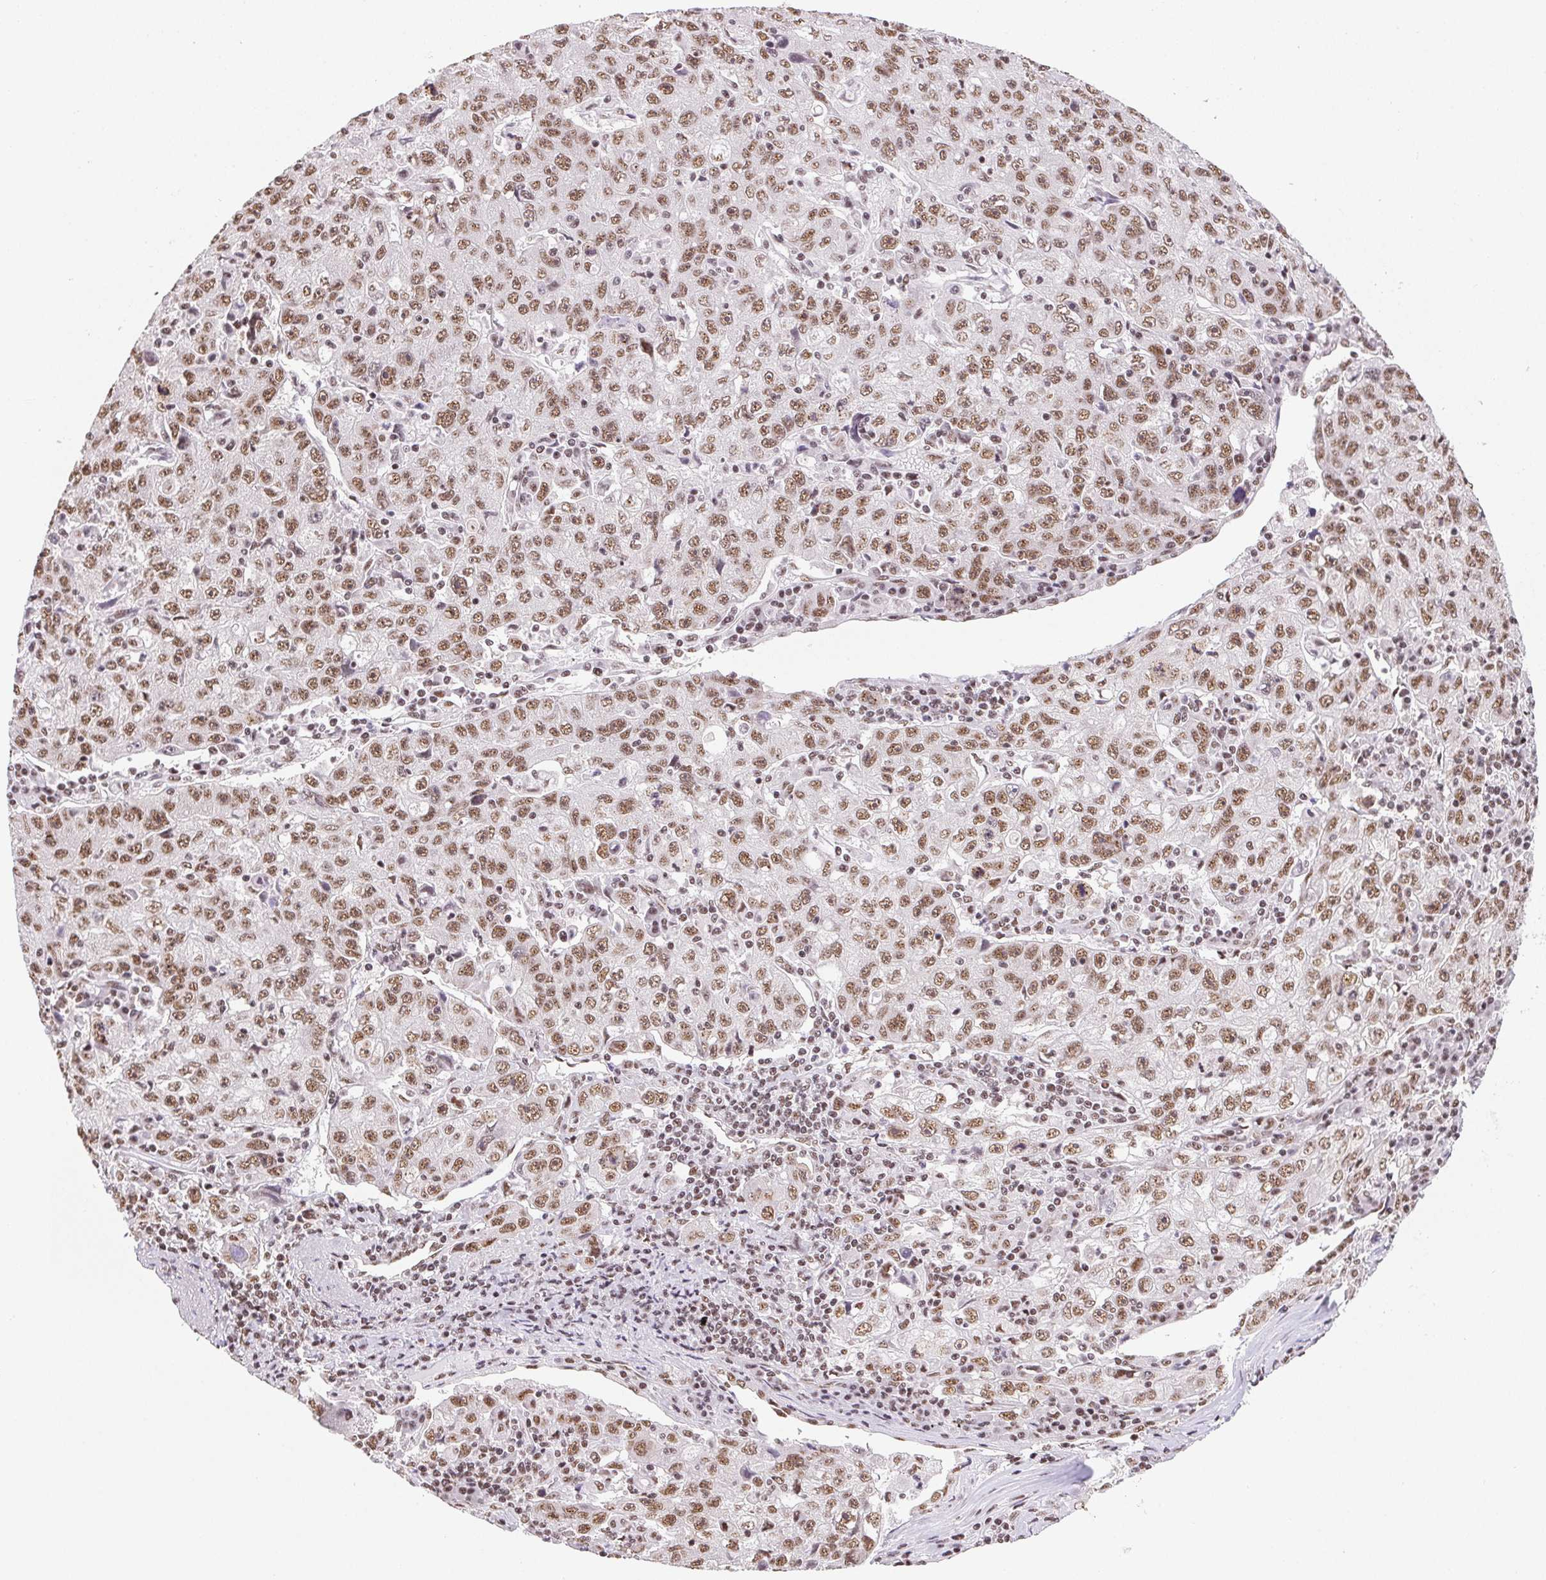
{"staining": {"intensity": "moderate", "quantity": ">75%", "location": "nuclear"}, "tissue": "lung cancer", "cell_type": "Tumor cells", "image_type": "cancer", "snomed": [{"axis": "morphology", "description": "Normal morphology"}, {"axis": "morphology", "description": "Adenocarcinoma, NOS"}, {"axis": "topography", "description": "Lymph node"}, {"axis": "topography", "description": "Lung"}], "caption": "Adenocarcinoma (lung) stained for a protein reveals moderate nuclear positivity in tumor cells.", "gene": "IK", "patient": {"sex": "female", "age": 57}}